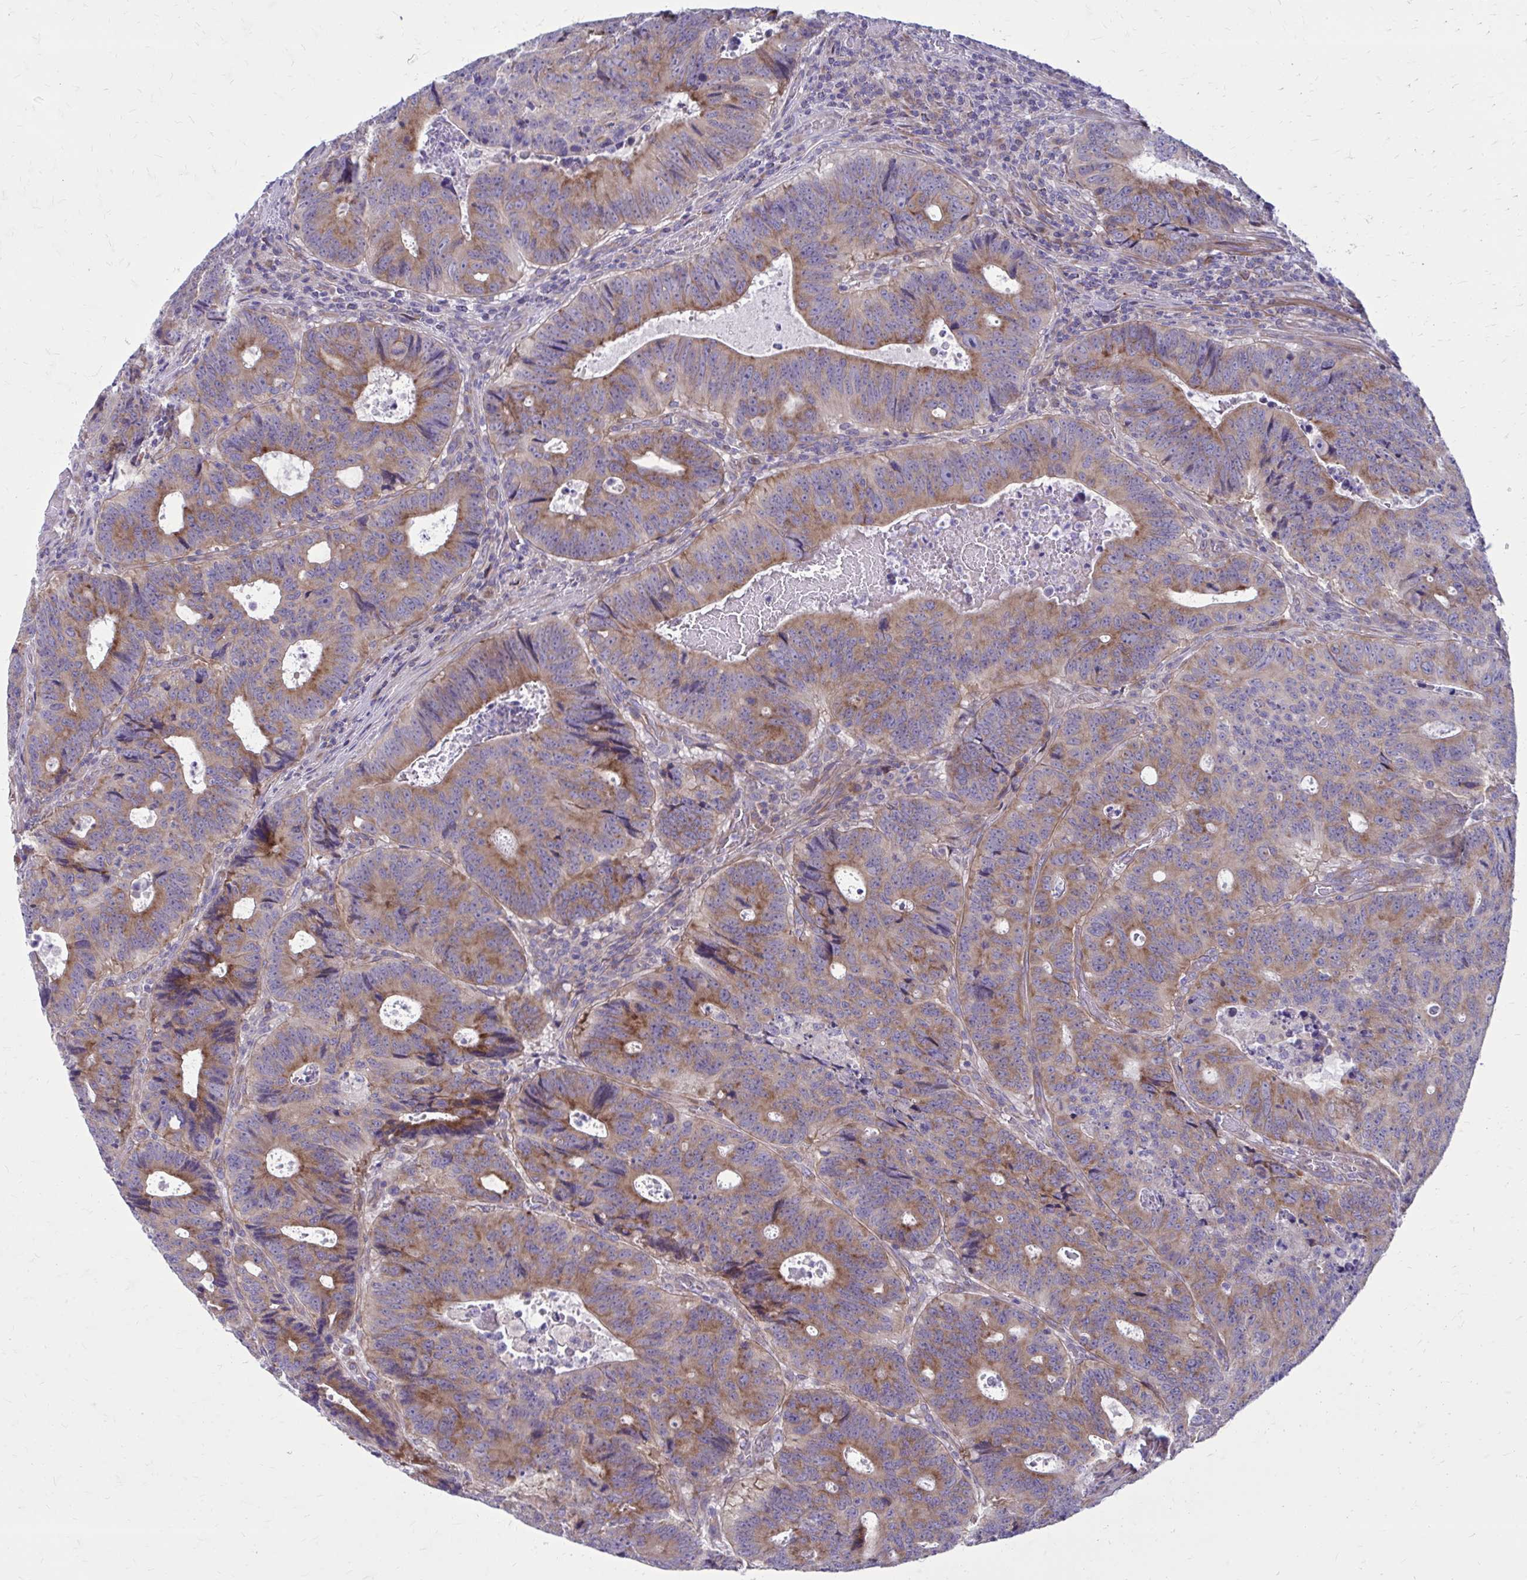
{"staining": {"intensity": "moderate", "quantity": "25%-75%", "location": "cytoplasmic/membranous"}, "tissue": "colorectal cancer", "cell_type": "Tumor cells", "image_type": "cancer", "snomed": [{"axis": "morphology", "description": "Adenocarcinoma, NOS"}, {"axis": "topography", "description": "Colon"}], "caption": "An immunohistochemistry image of tumor tissue is shown. Protein staining in brown shows moderate cytoplasmic/membranous positivity in adenocarcinoma (colorectal) within tumor cells.", "gene": "GIGYF2", "patient": {"sex": "male", "age": 62}}